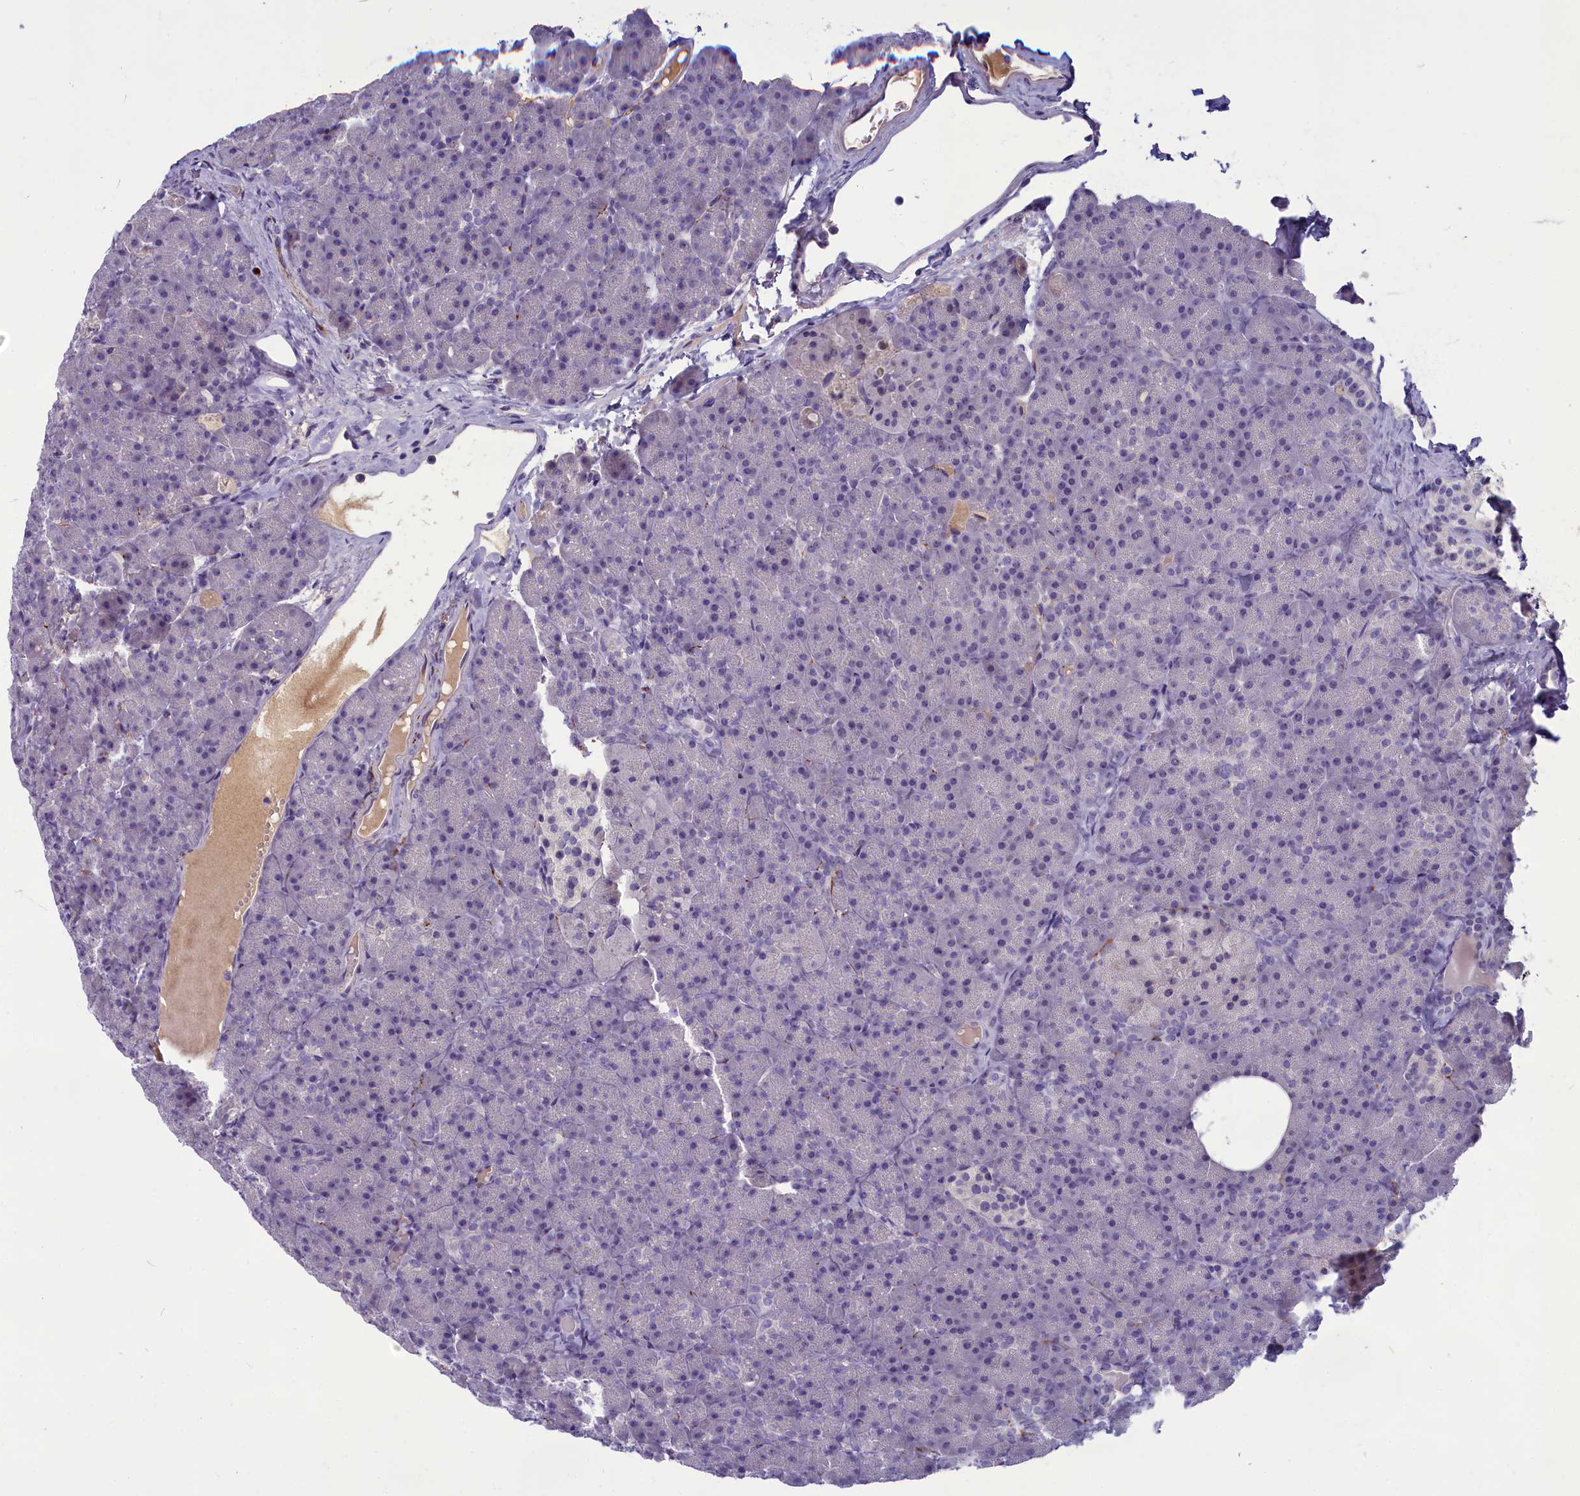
{"staining": {"intensity": "negative", "quantity": "none", "location": "none"}, "tissue": "pancreas", "cell_type": "Exocrine glandular cells", "image_type": "normal", "snomed": [{"axis": "morphology", "description": "Normal tissue, NOS"}, {"axis": "topography", "description": "Pancreas"}], "caption": "Immunohistochemistry of unremarkable pancreas shows no staining in exocrine glandular cells.", "gene": "SV2C", "patient": {"sex": "male", "age": 36}}